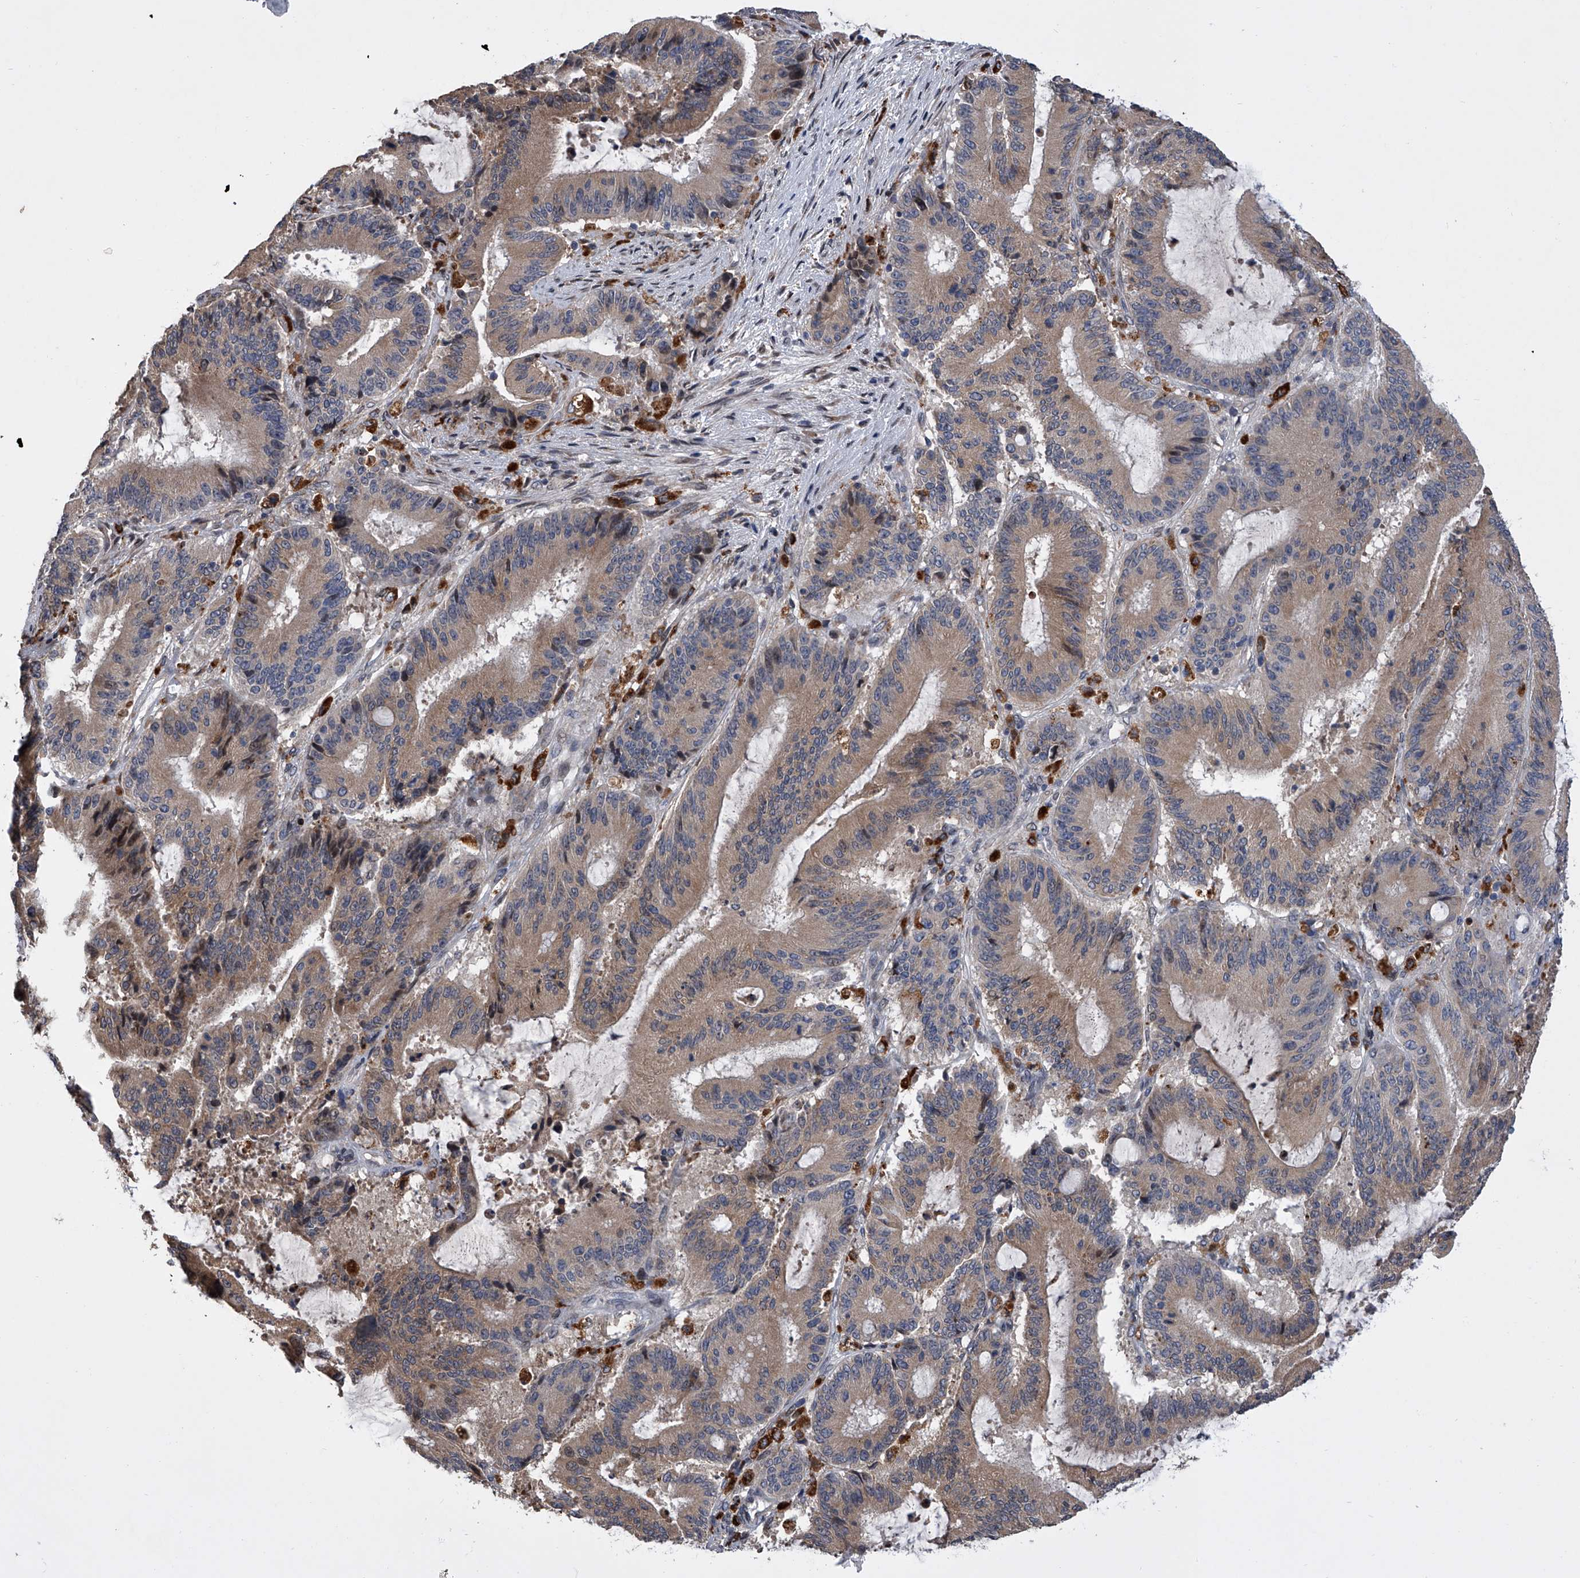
{"staining": {"intensity": "weak", "quantity": ">75%", "location": "cytoplasmic/membranous"}, "tissue": "liver cancer", "cell_type": "Tumor cells", "image_type": "cancer", "snomed": [{"axis": "morphology", "description": "Normal tissue, NOS"}, {"axis": "morphology", "description": "Cholangiocarcinoma"}, {"axis": "topography", "description": "Liver"}, {"axis": "topography", "description": "Peripheral nerve tissue"}], "caption": "This is an image of immunohistochemistry (IHC) staining of liver cancer (cholangiocarcinoma), which shows weak expression in the cytoplasmic/membranous of tumor cells.", "gene": "TRIM8", "patient": {"sex": "female", "age": 73}}